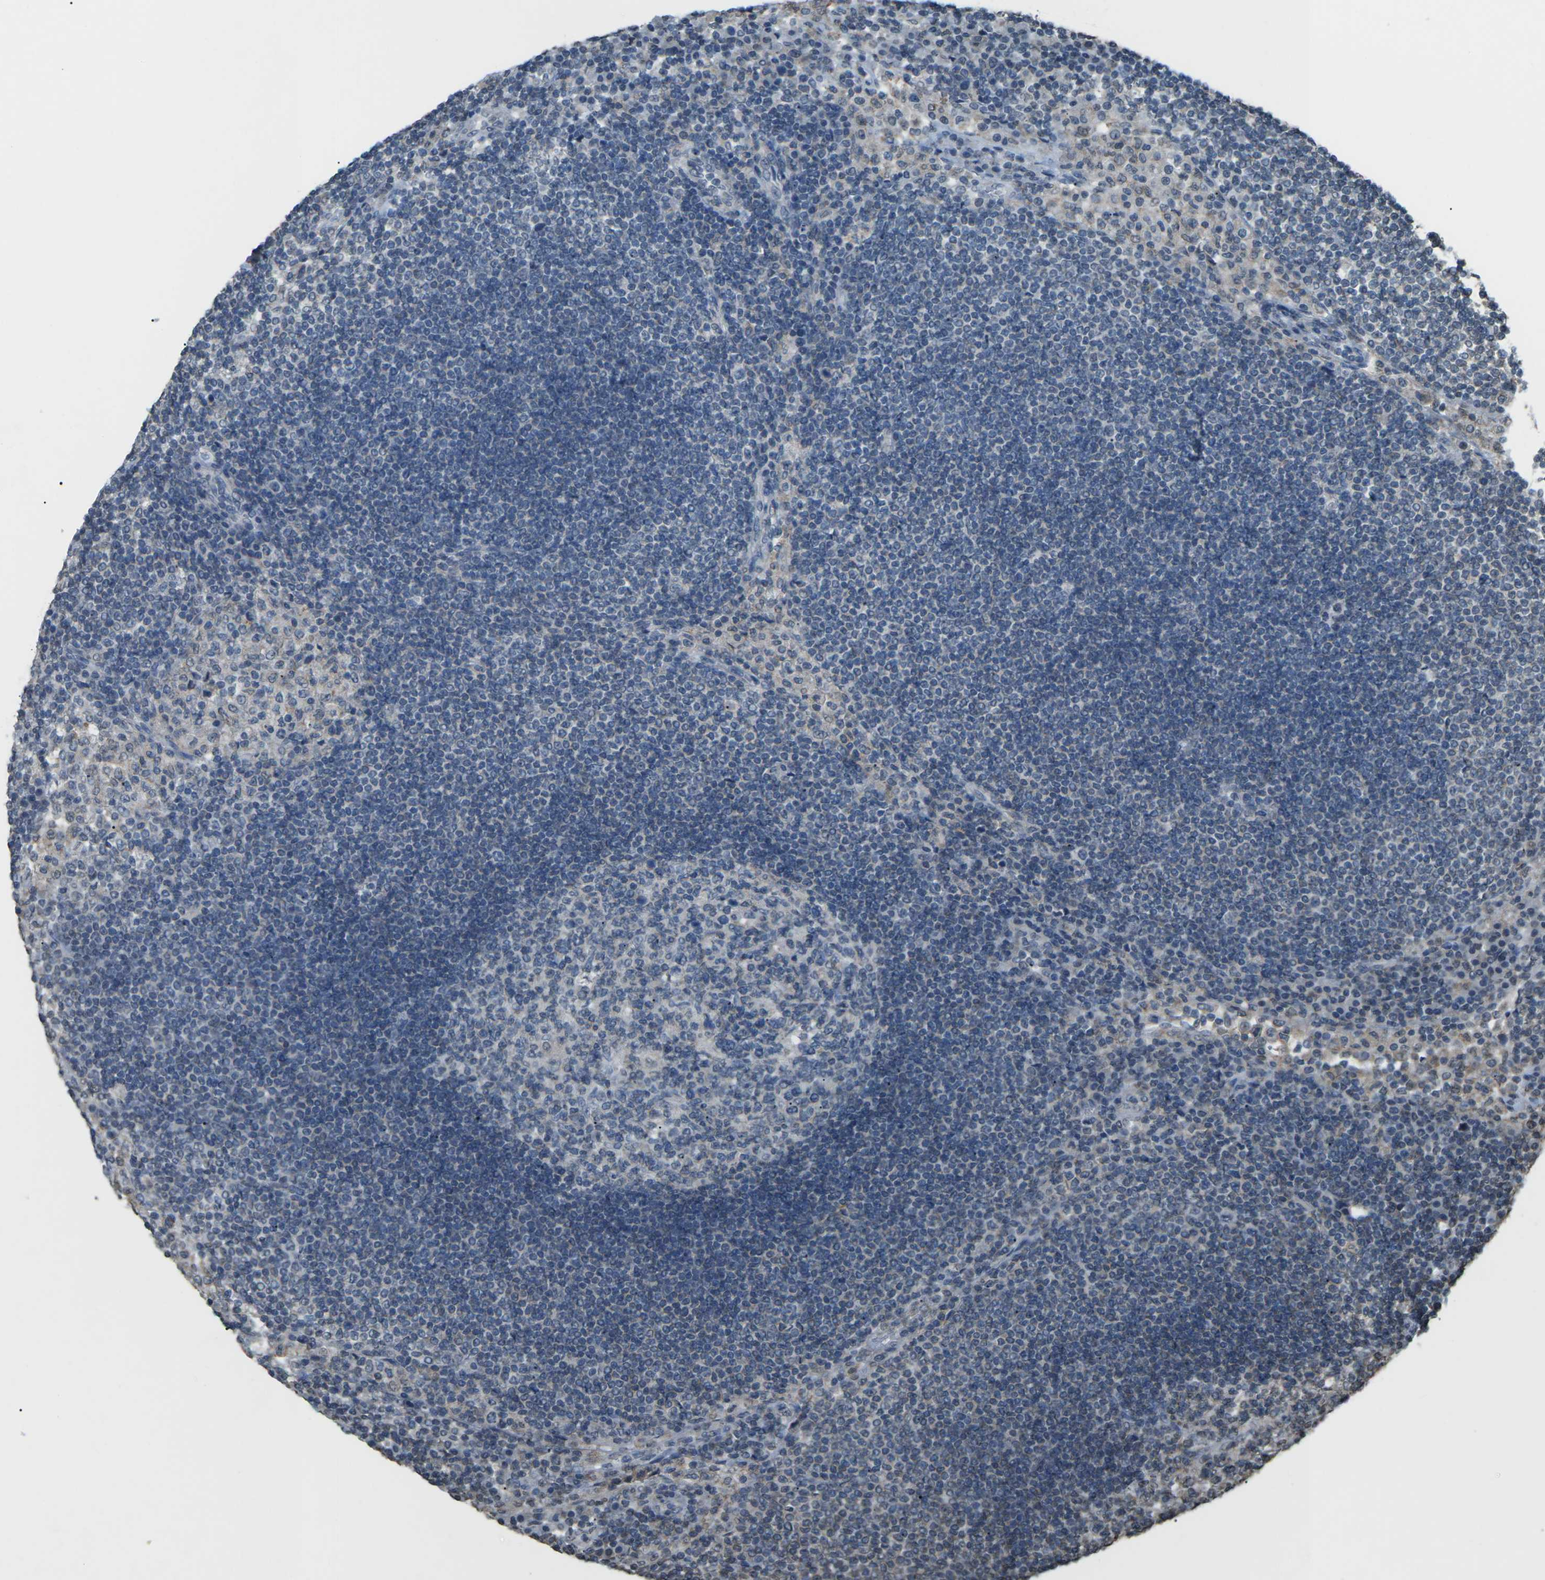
{"staining": {"intensity": "negative", "quantity": "none", "location": "none"}, "tissue": "lymph node", "cell_type": "Germinal center cells", "image_type": "normal", "snomed": [{"axis": "morphology", "description": "Normal tissue, NOS"}, {"axis": "topography", "description": "Lymph node"}], "caption": "IHC histopathology image of normal lymph node: human lymph node stained with DAB (3,3'-diaminobenzidine) demonstrates no significant protein positivity in germinal center cells.", "gene": "TFR2", "patient": {"sex": "female", "age": 53}}